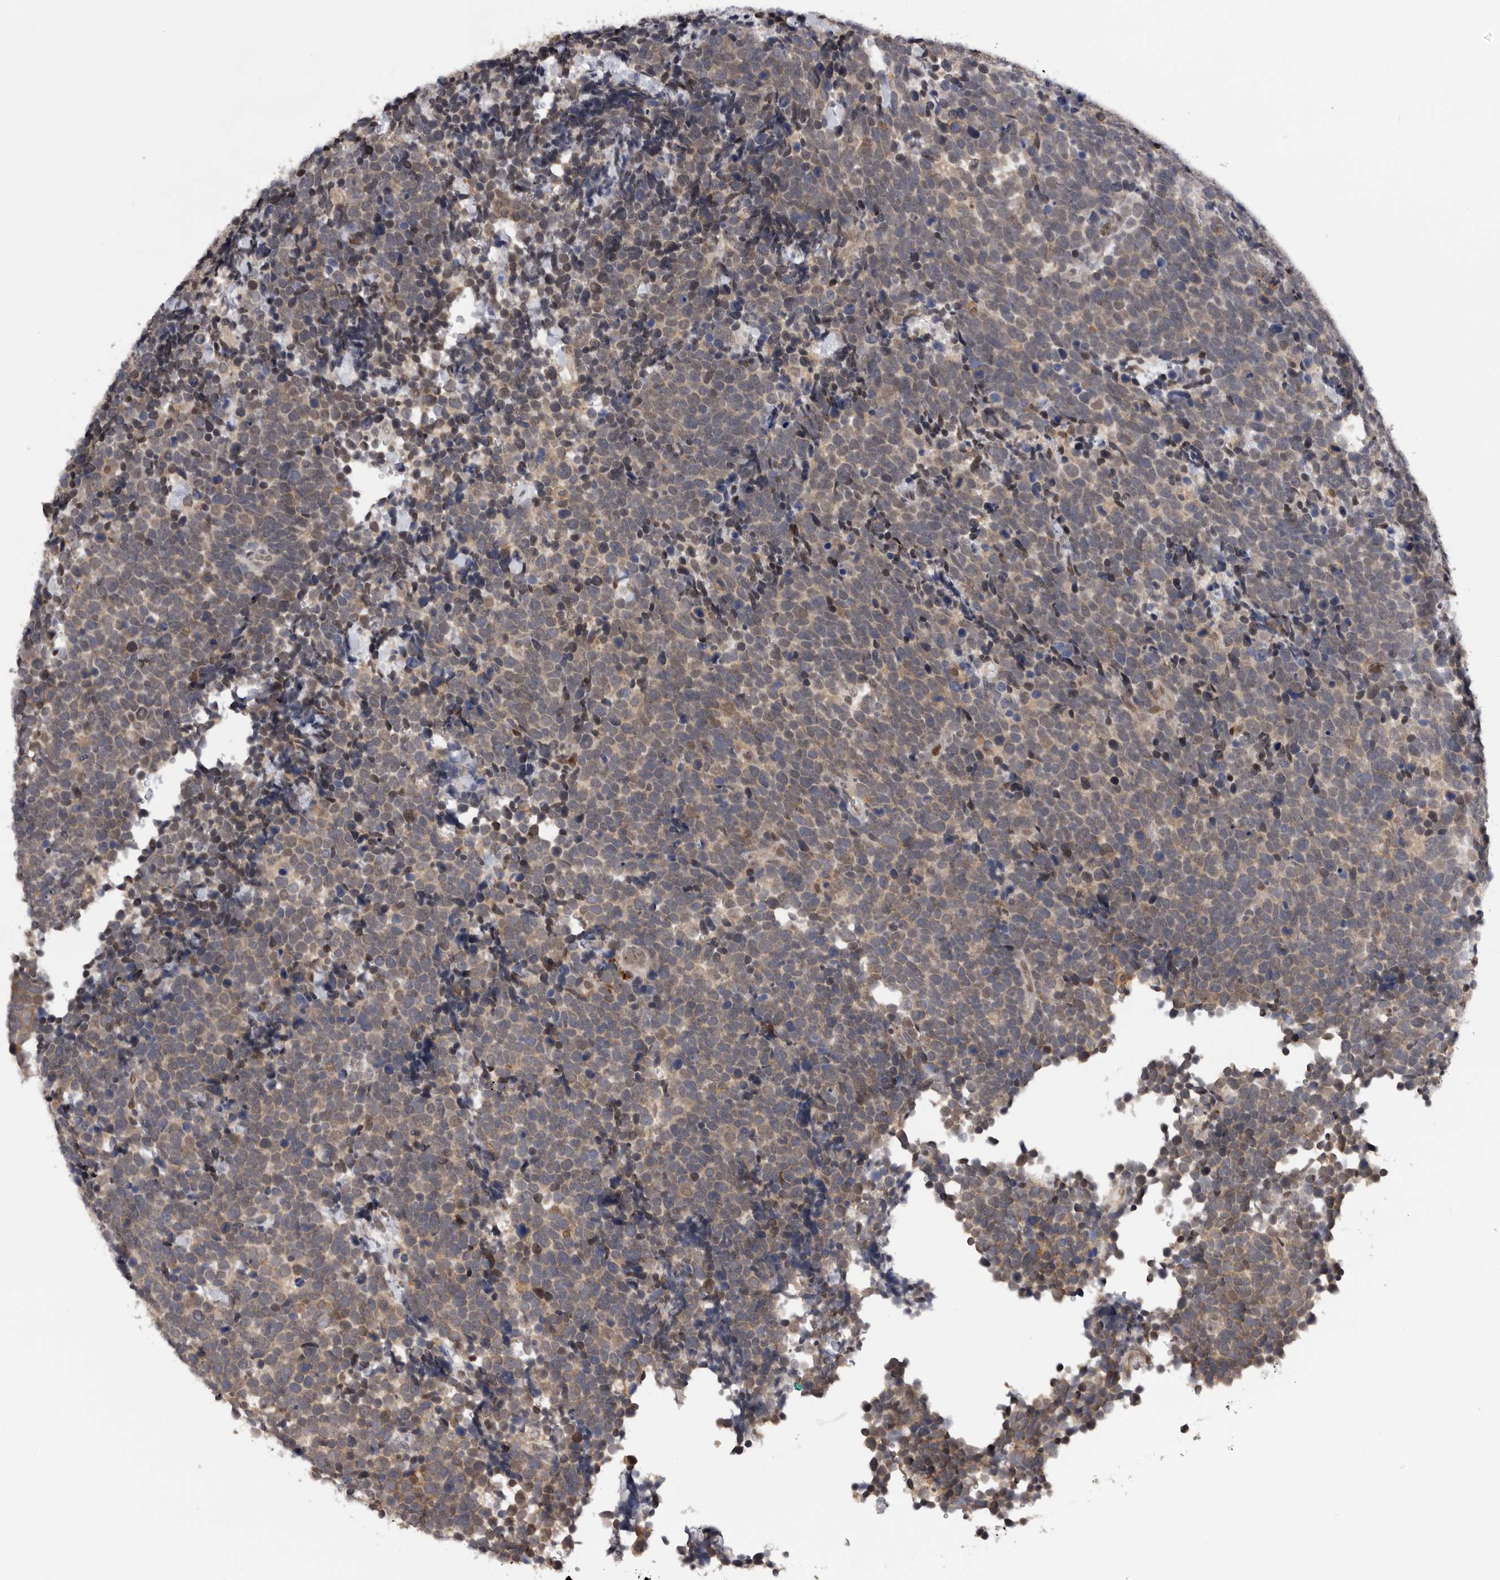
{"staining": {"intensity": "weak", "quantity": ">75%", "location": "cytoplasmic/membranous"}, "tissue": "urothelial cancer", "cell_type": "Tumor cells", "image_type": "cancer", "snomed": [{"axis": "morphology", "description": "Urothelial carcinoma, High grade"}, {"axis": "topography", "description": "Urinary bladder"}], "caption": "Urothelial carcinoma (high-grade) stained for a protein displays weak cytoplasmic/membranous positivity in tumor cells.", "gene": "KIF2B", "patient": {"sex": "female", "age": 82}}